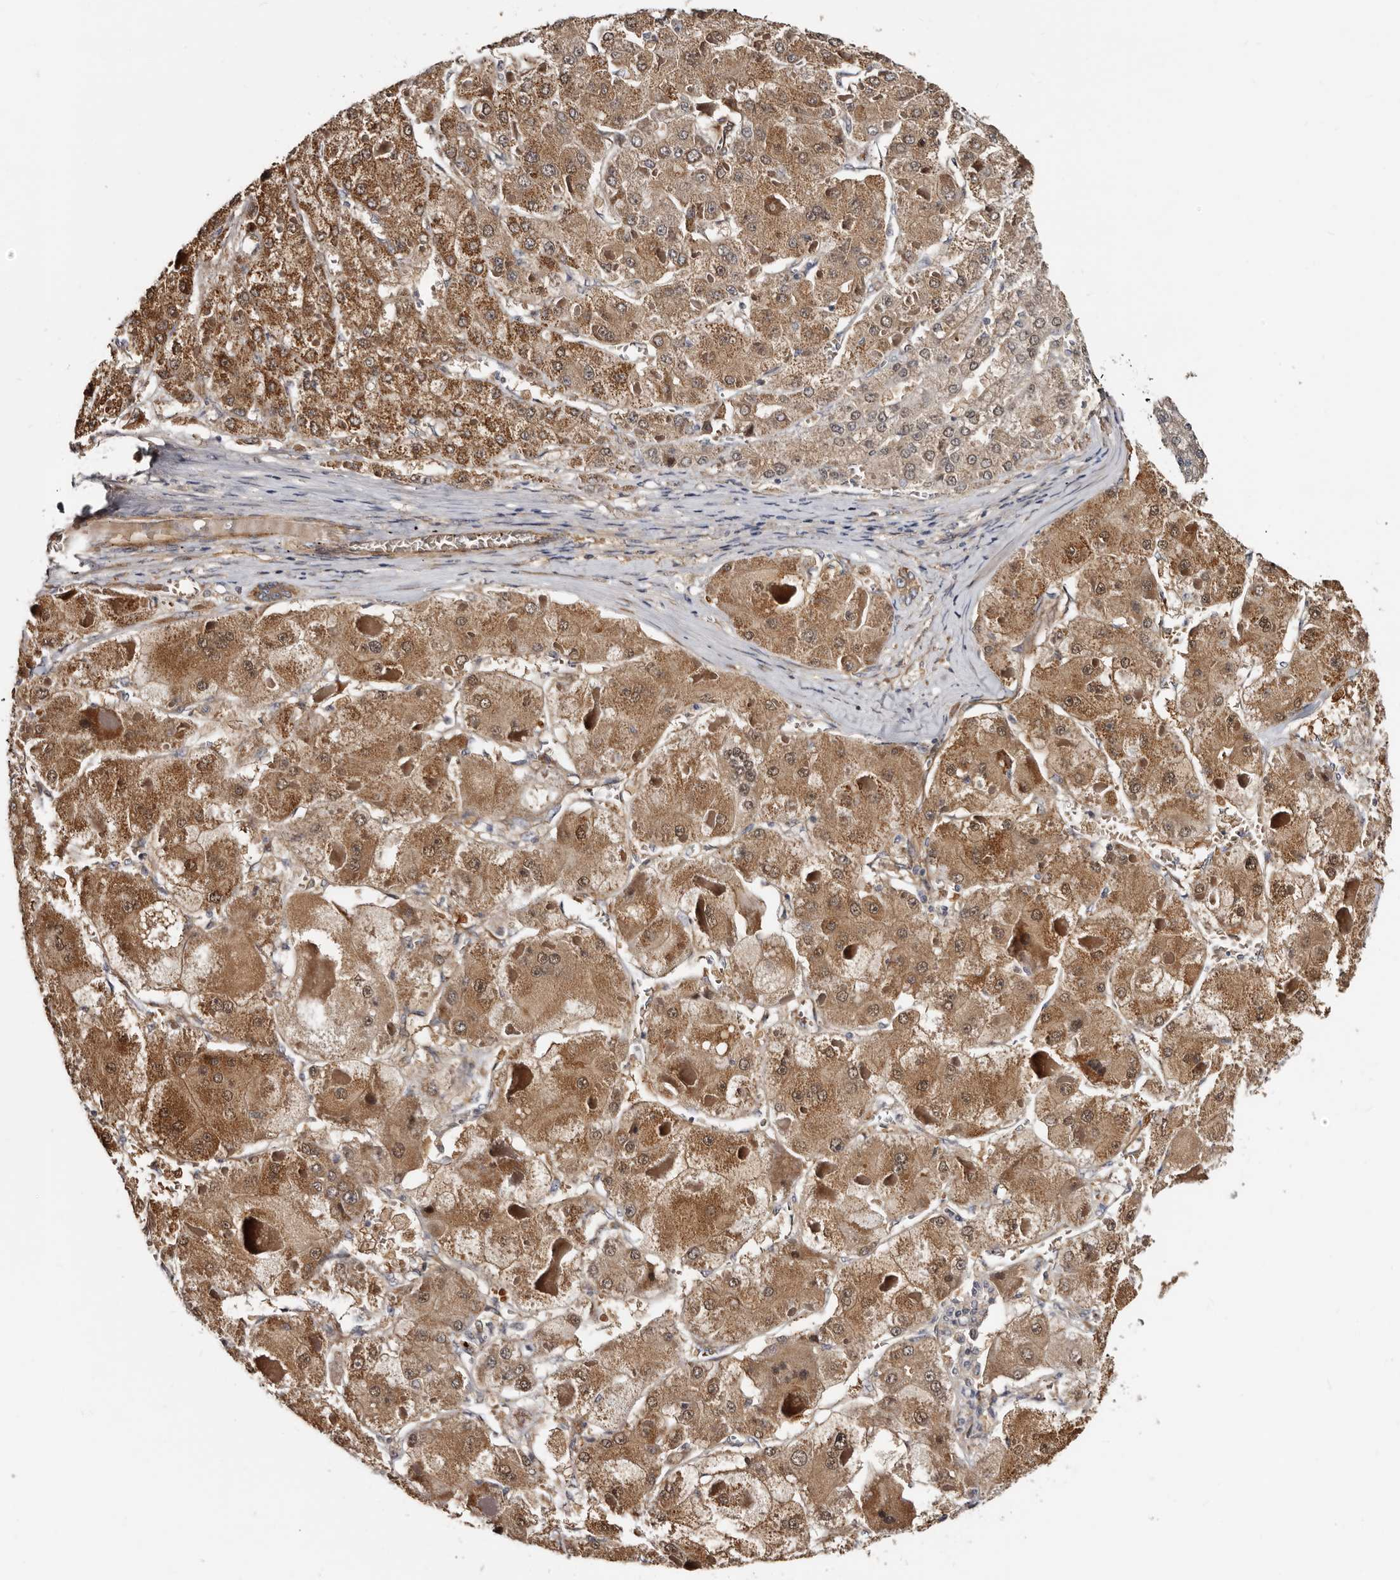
{"staining": {"intensity": "moderate", "quantity": ">75%", "location": "cytoplasmic/membranous"}, "tissue": "liver cancer", "cell_type": "Tumor cells", "image_type": "cancer", "snomed": [{"axis": "morphology", "description": "Carcinoma, Hepatocellular, NOS"}, {"axis": "topography", "description": "Liver"}], "caption": "Human hepatocellular carcinoma (liver) stained with a protein marker displays moderate staining in tumor cells.", "gene": "TBC1D22B", "patient": {"sex": "female", "age": 73}}